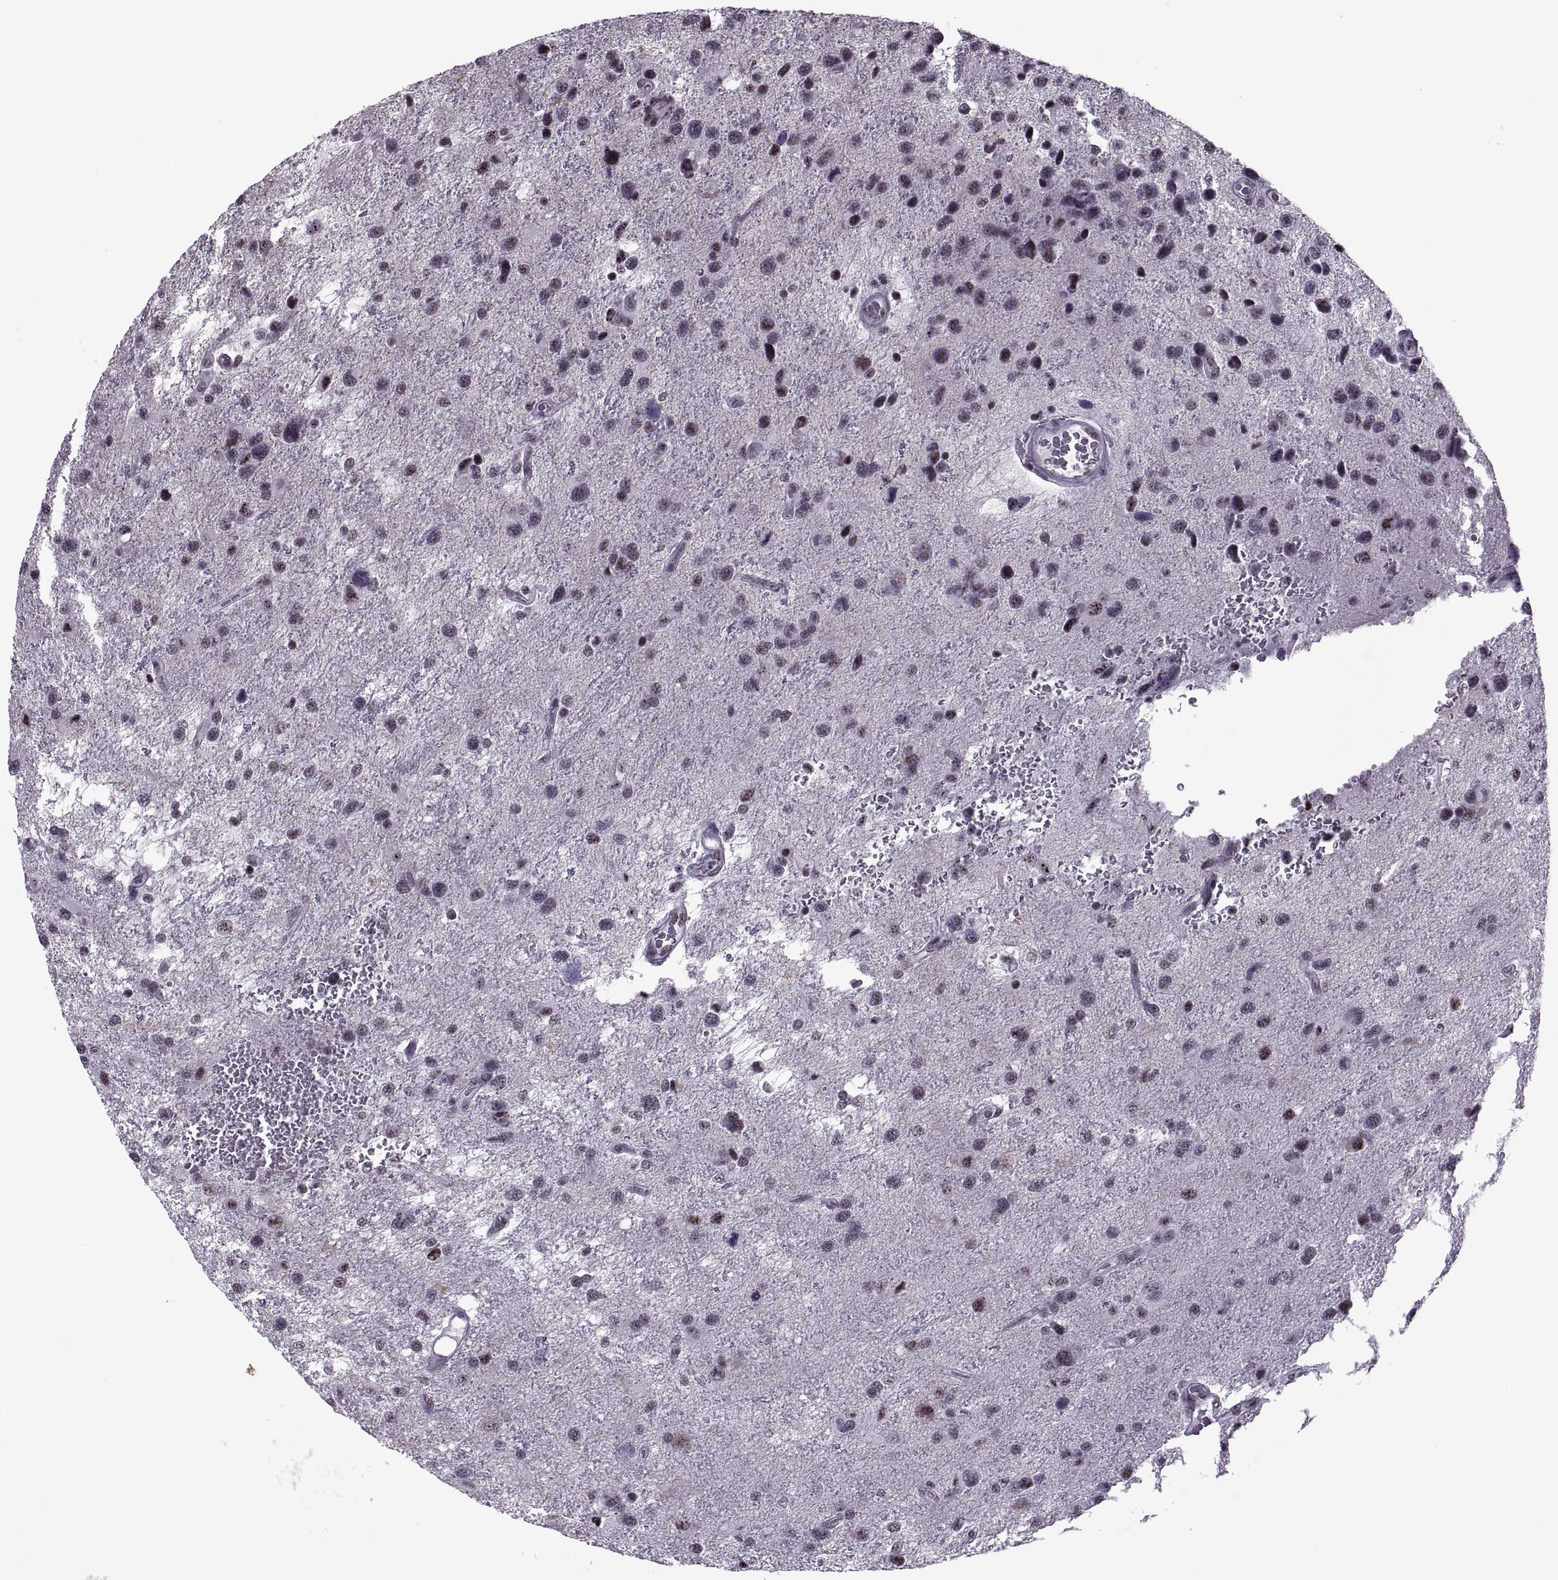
{"staining": {"intensity": "weak", "quantity": "<25%", "location": "nuclear"}, "tissue": "glioma", "cell_type": "Tumor cells", "image_type": "cancer", "snomed": [{"axis": "morphology", "description": "Glioma, malignant, NOS"}, {"axis": "morphology", "description": "Glioma, malignant, High grade"}, {"axis": "topography", "description": "Brain"}], "caption": "Protein analysis of malignant glioma shows no significant expression in tumor cells.", "gene": "MAGEA4", "patient": {"sex": "female", "age": 71}}